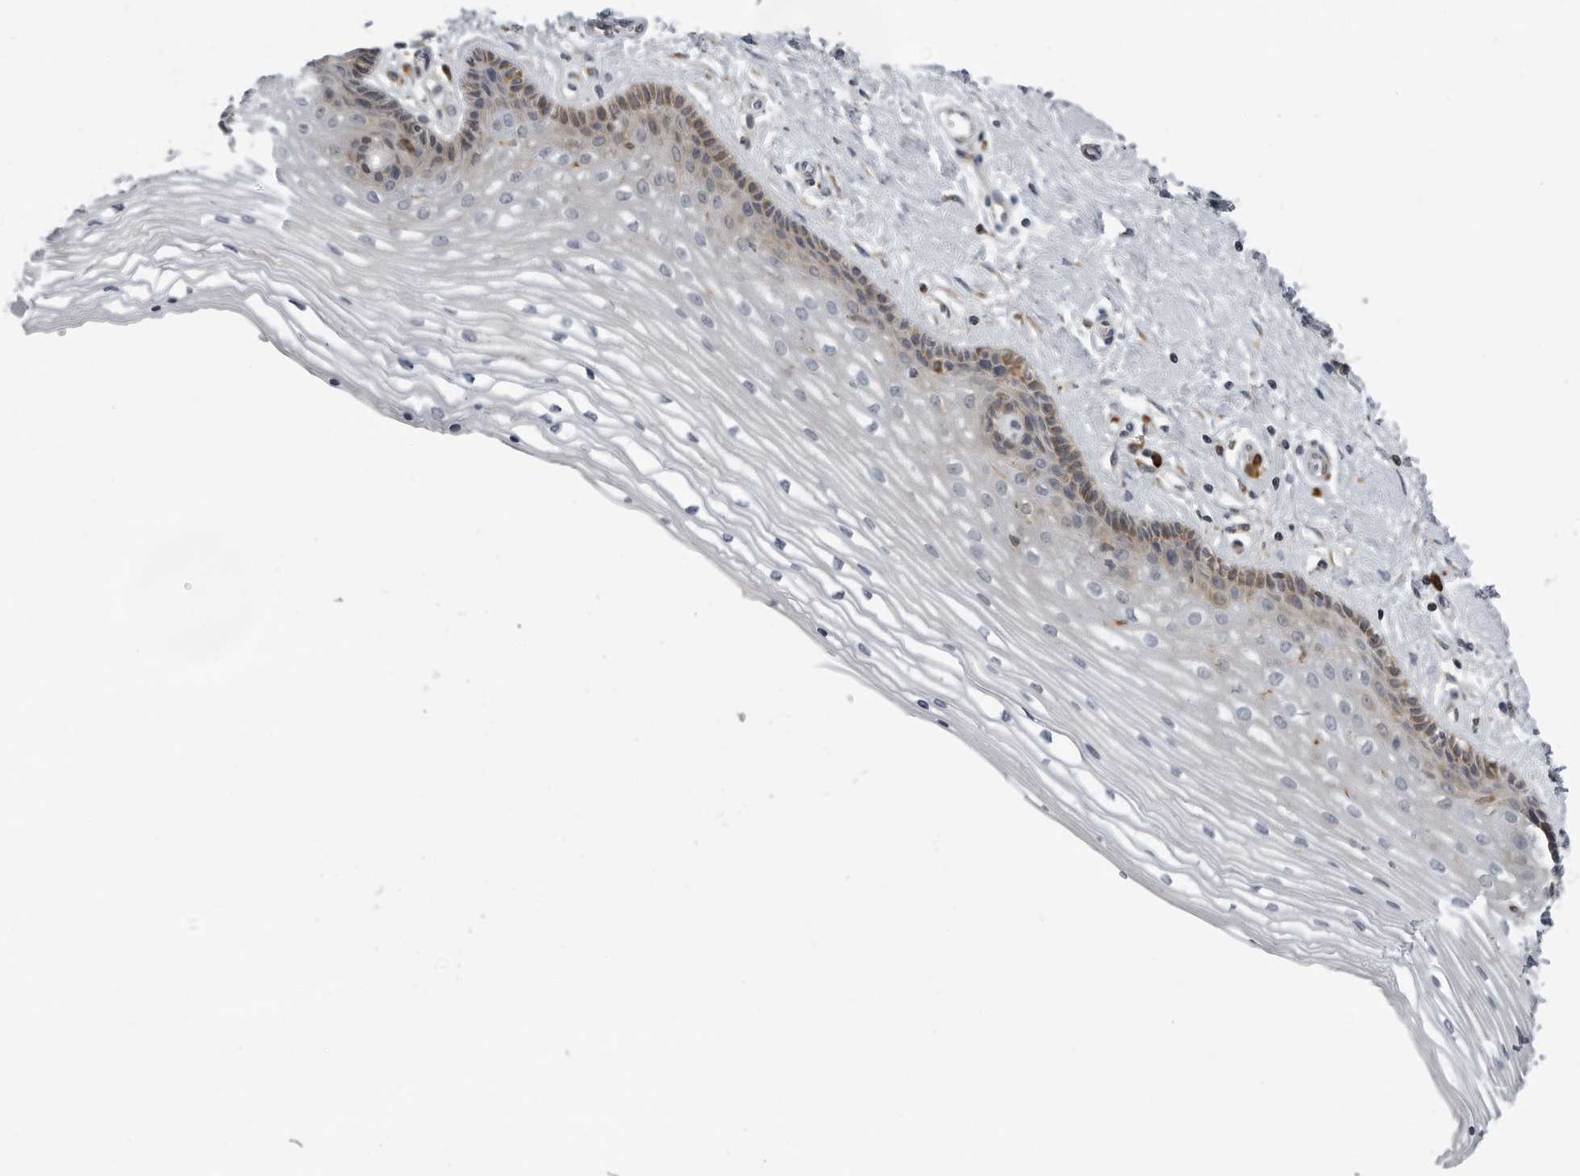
{"staining": {"intensity": "moderate", "quantity": "<25%", "location": "cytoplasmic/membranous"}, "tissue": "vagina", "cell_type": "Squamous epithelial cells", "image_type": "normal", "snomed": [{"axis": "morphology", "description": "Normal tissue, NOS"}, {"axis": "topography", "description": "Vagina"}], "caption": "Moderate cytoplasmic/membranous positivity for a protein is identified in approximately <25% of squamous epithelial cells of benign vagina using immunohistochemistry (IHC).", "gene": "ALPK2", "patient": {"sex": "female", "age": 46}}